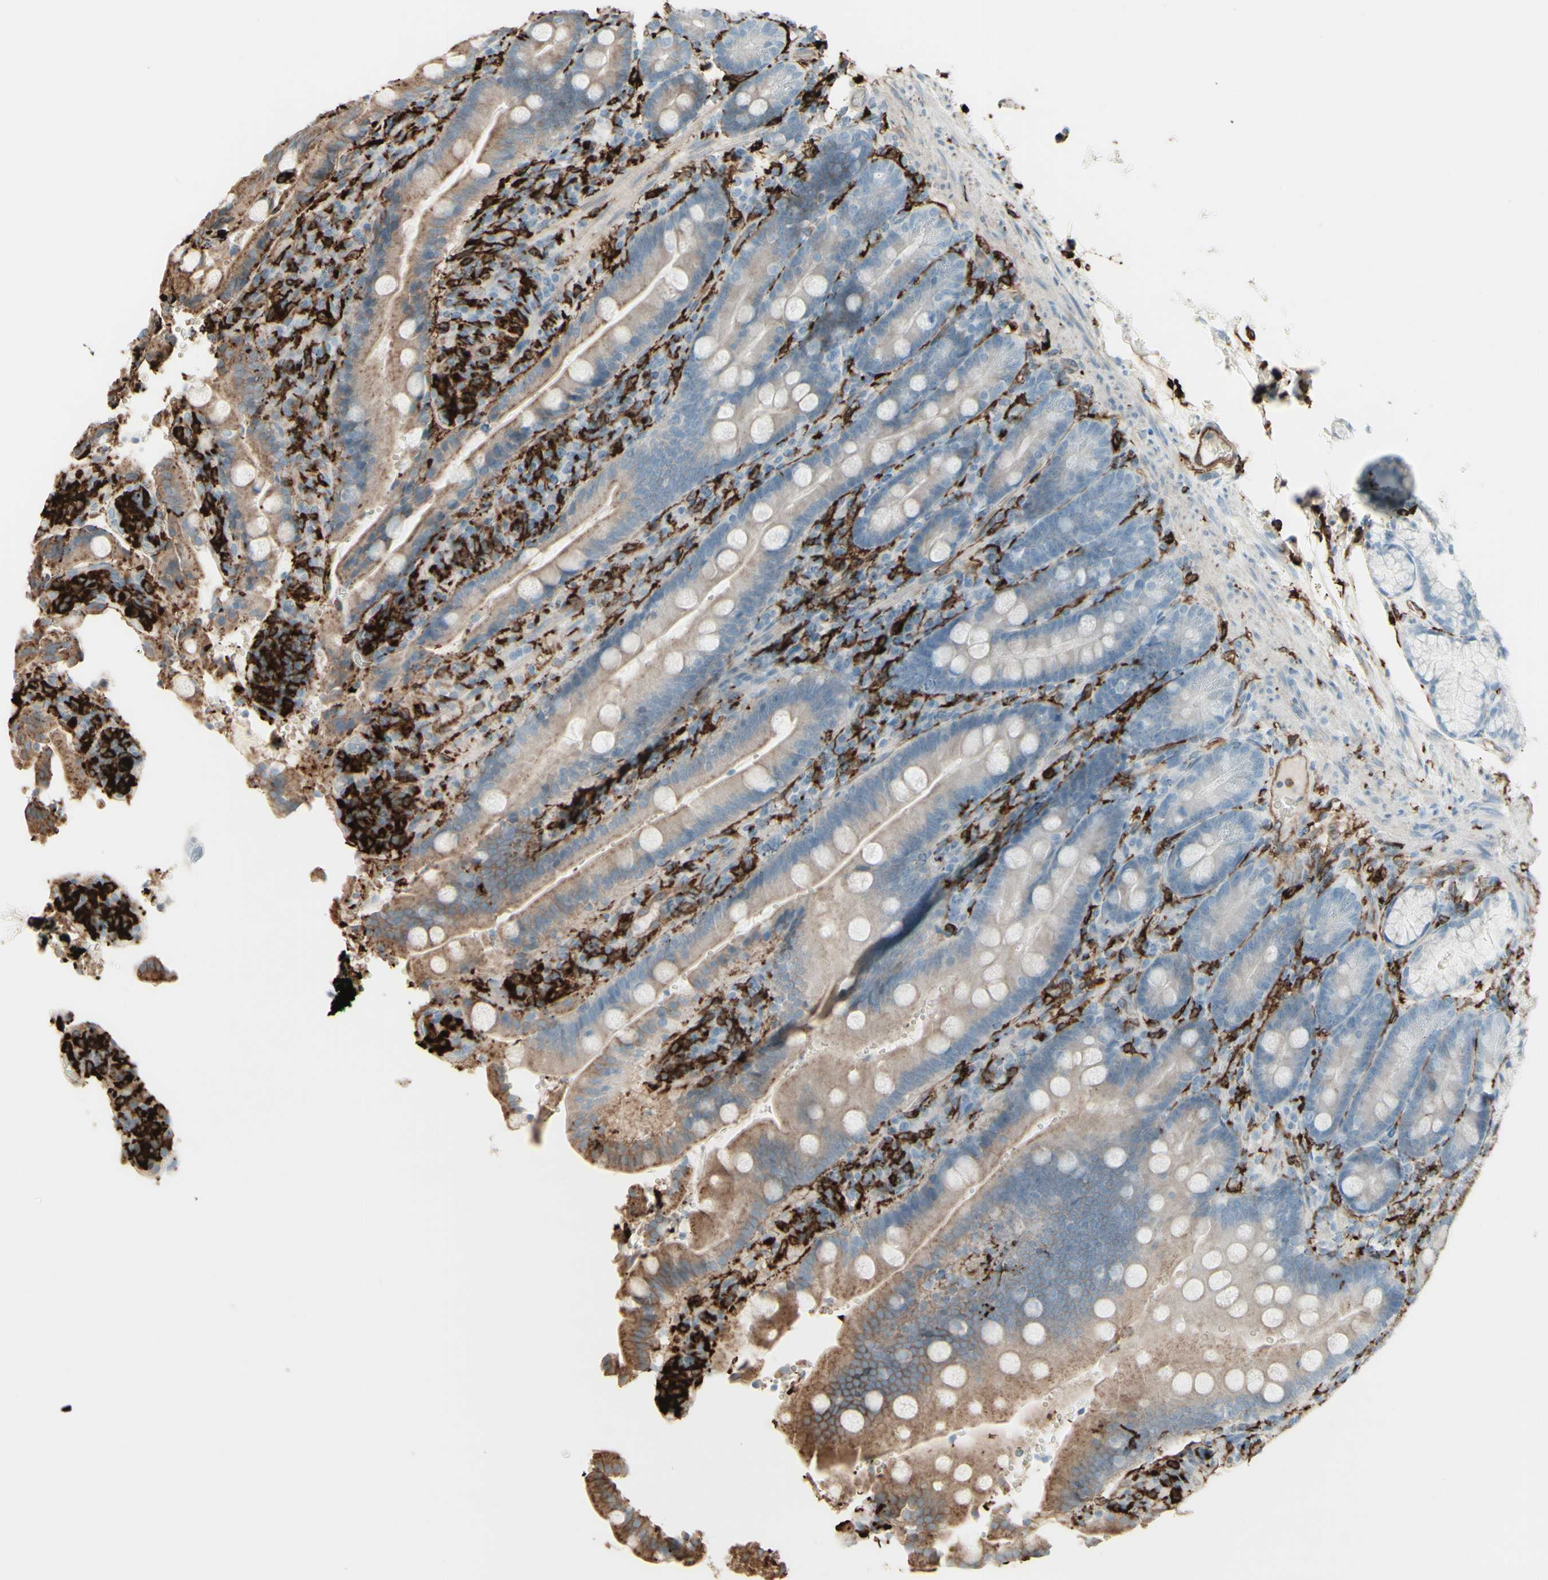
{"staining": {"intensity": "weak", "quantity": ">75%", "location": "cytoplasmic/membranous"}, "tissue": "duodenum", "cell_type": "Glandular cells", "image_type": "normal", "snomed": [{"axis": "morphology", "description": "Normal tissue, NOS"}, {"axis": "topography", "description": "Small intestine, NOS"}], "caption": "Immunohistochemical staining of normal duodenum exhibits >75% levels of weak cytoplasmic/membranous protein expression in about >75% of glandular cells. (DAB = brown stain, brightfield microscopy at high magnification).", "gene": "HLA", "patient": {"sex": "female", "age": 71}}